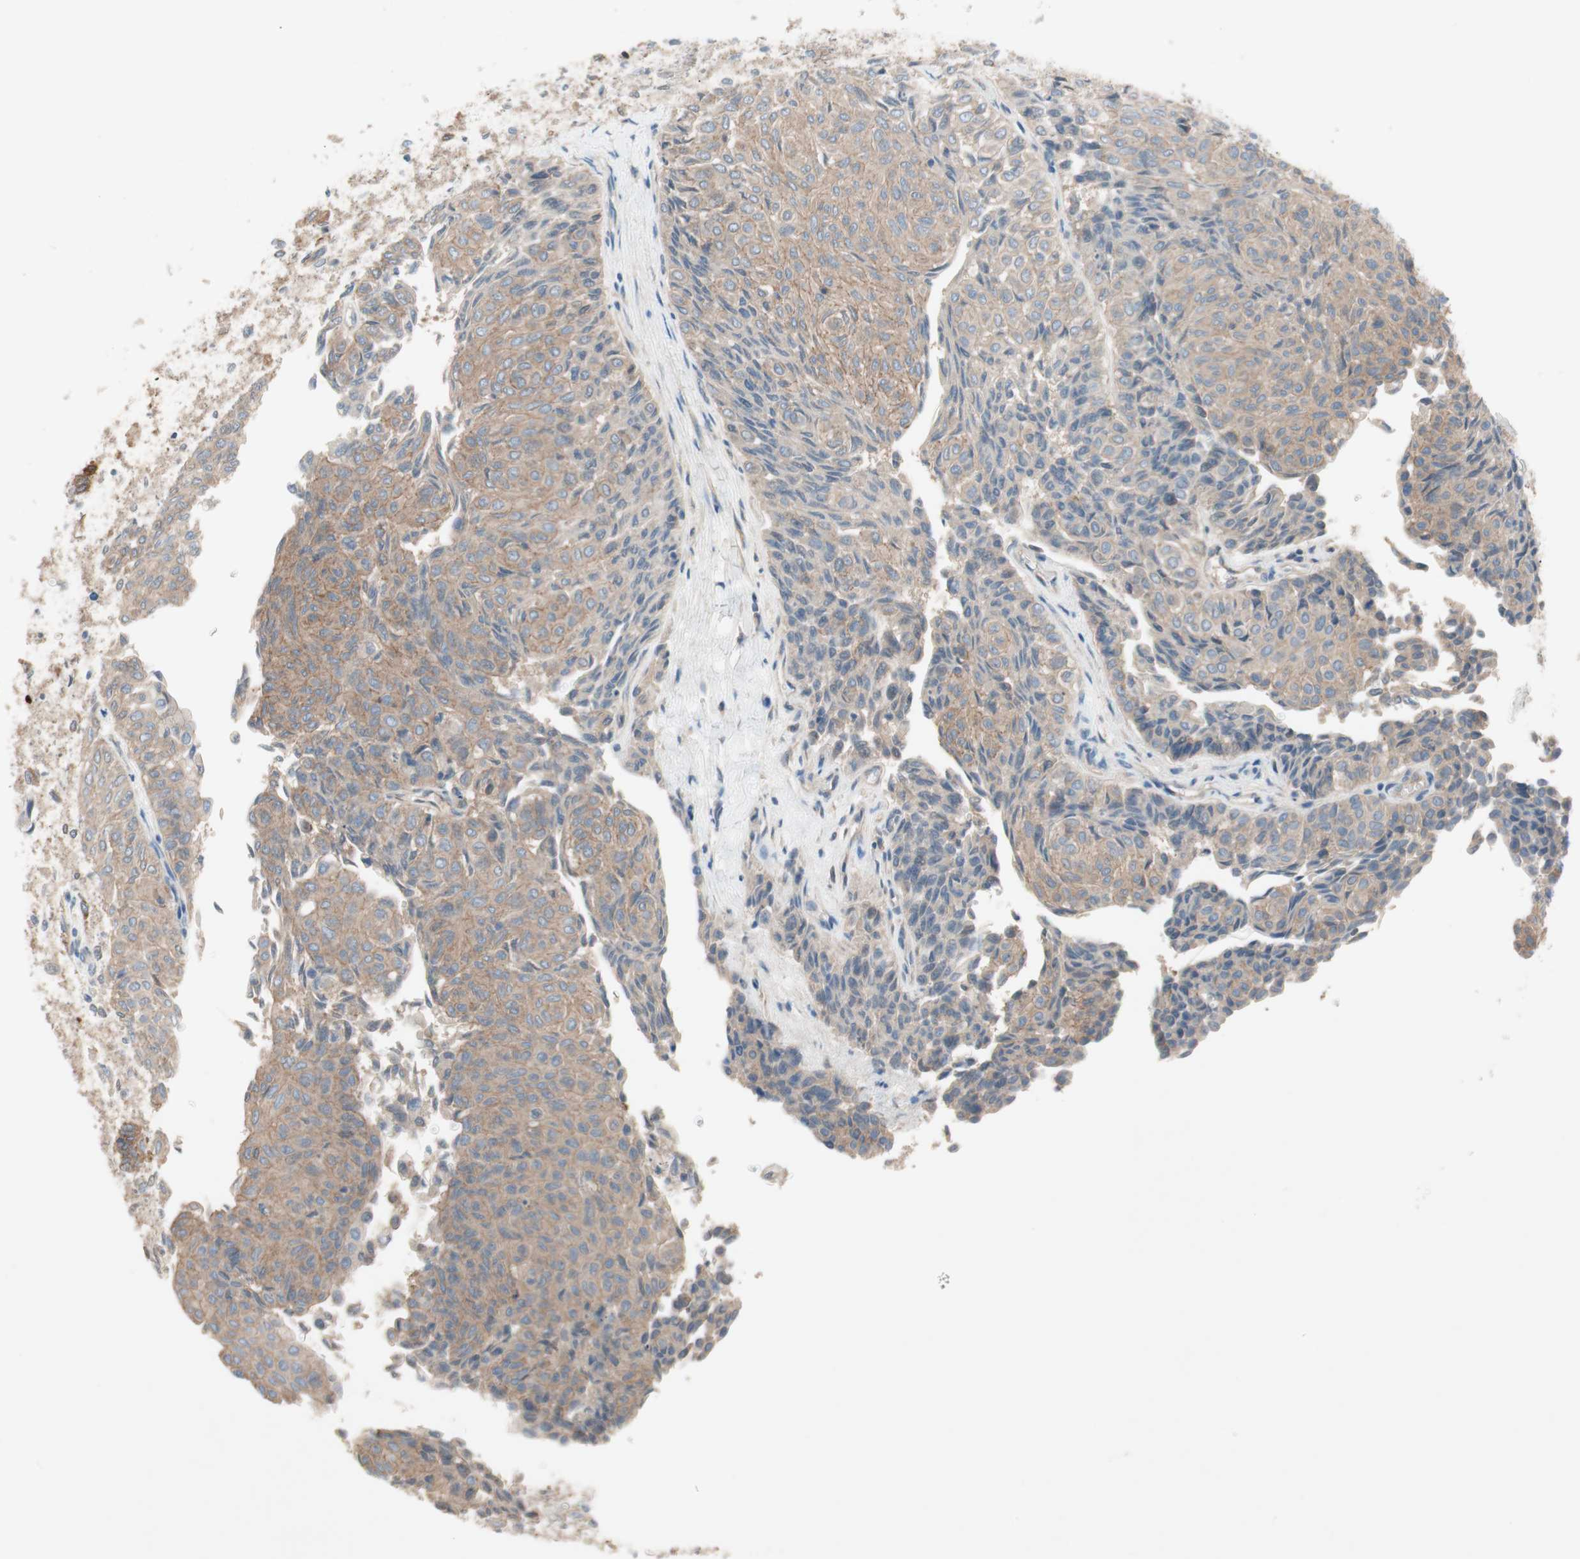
{"staining": {"intensity": "weak", "quantity": "25%-75%", "location": "cytoplasmic/membranous"}, "tissue": "urothelial cancer", "cell_type": "Tumor cells", "image_type": "cancer", "snomed": [{"axis": "morphology", "description": "Urothelial carcinoma, Low grade"}, {"axis": "topography", "description": "Urinary bladder"}], "caption": "Human urothelial cancer stained with a protein marker displays weak staining in tumor cells.", "gene": "GLUL", "patient": {"sex": "male", "age": 78}}